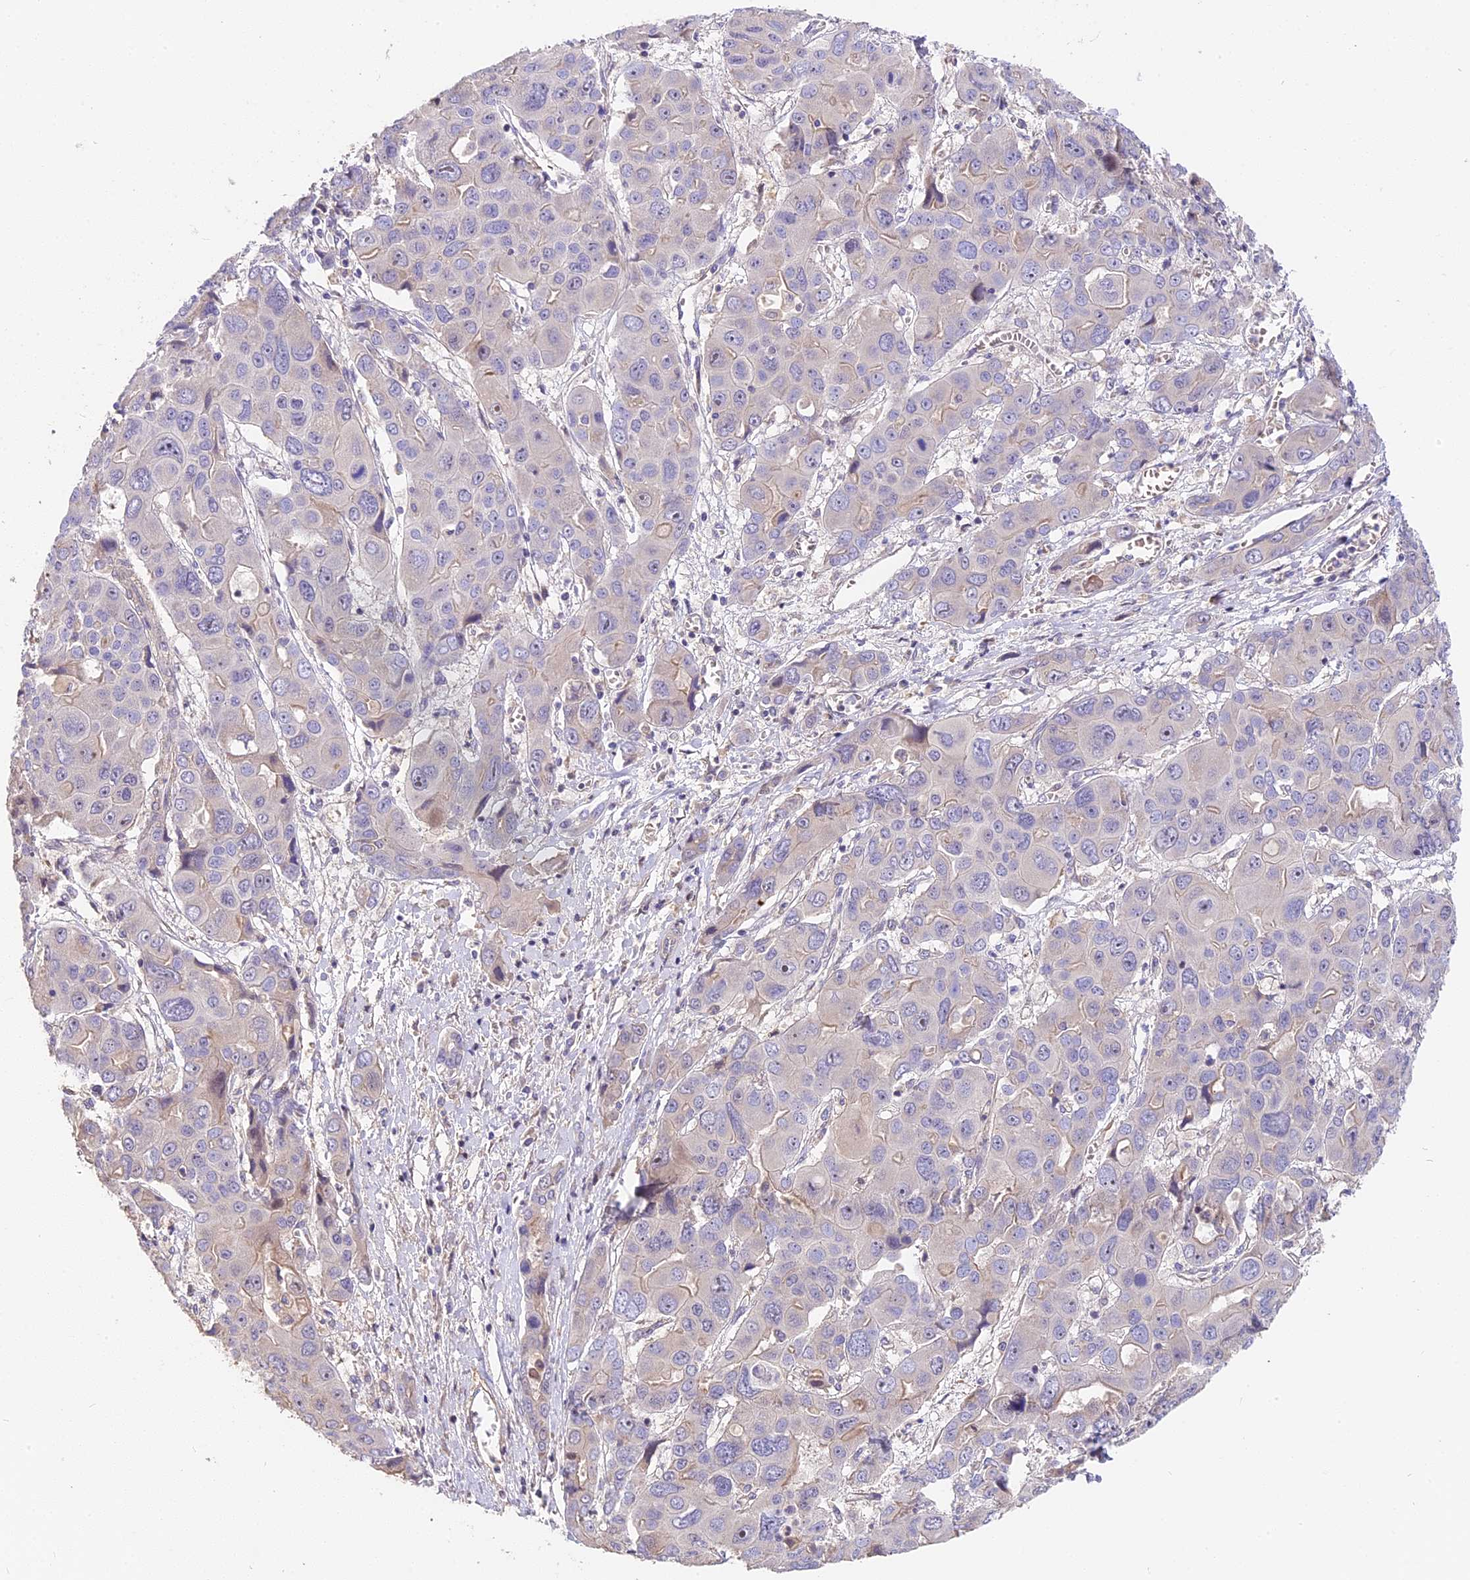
{"staining": {"intensity": "negative", "quantity": "none", "location": "none"}, "tissue": "liver cancer", "cell_type": "Tumor cells", "image_type": "cancer", "snomed": [{"axis": "morphology", "description": "Cholangiocarcinoma"}, {"axis": "topography", "description": "Liver"}], "caption": "IHC of human cholangiocarcinoma (liver) shows no staining in tumor cells. (DAB immunohistochemistry (IHC) visualized using brightfield microscopy, high magnification).", "gene": "ARHGAP17", "patient": {"sex": "male", "age": 67}}